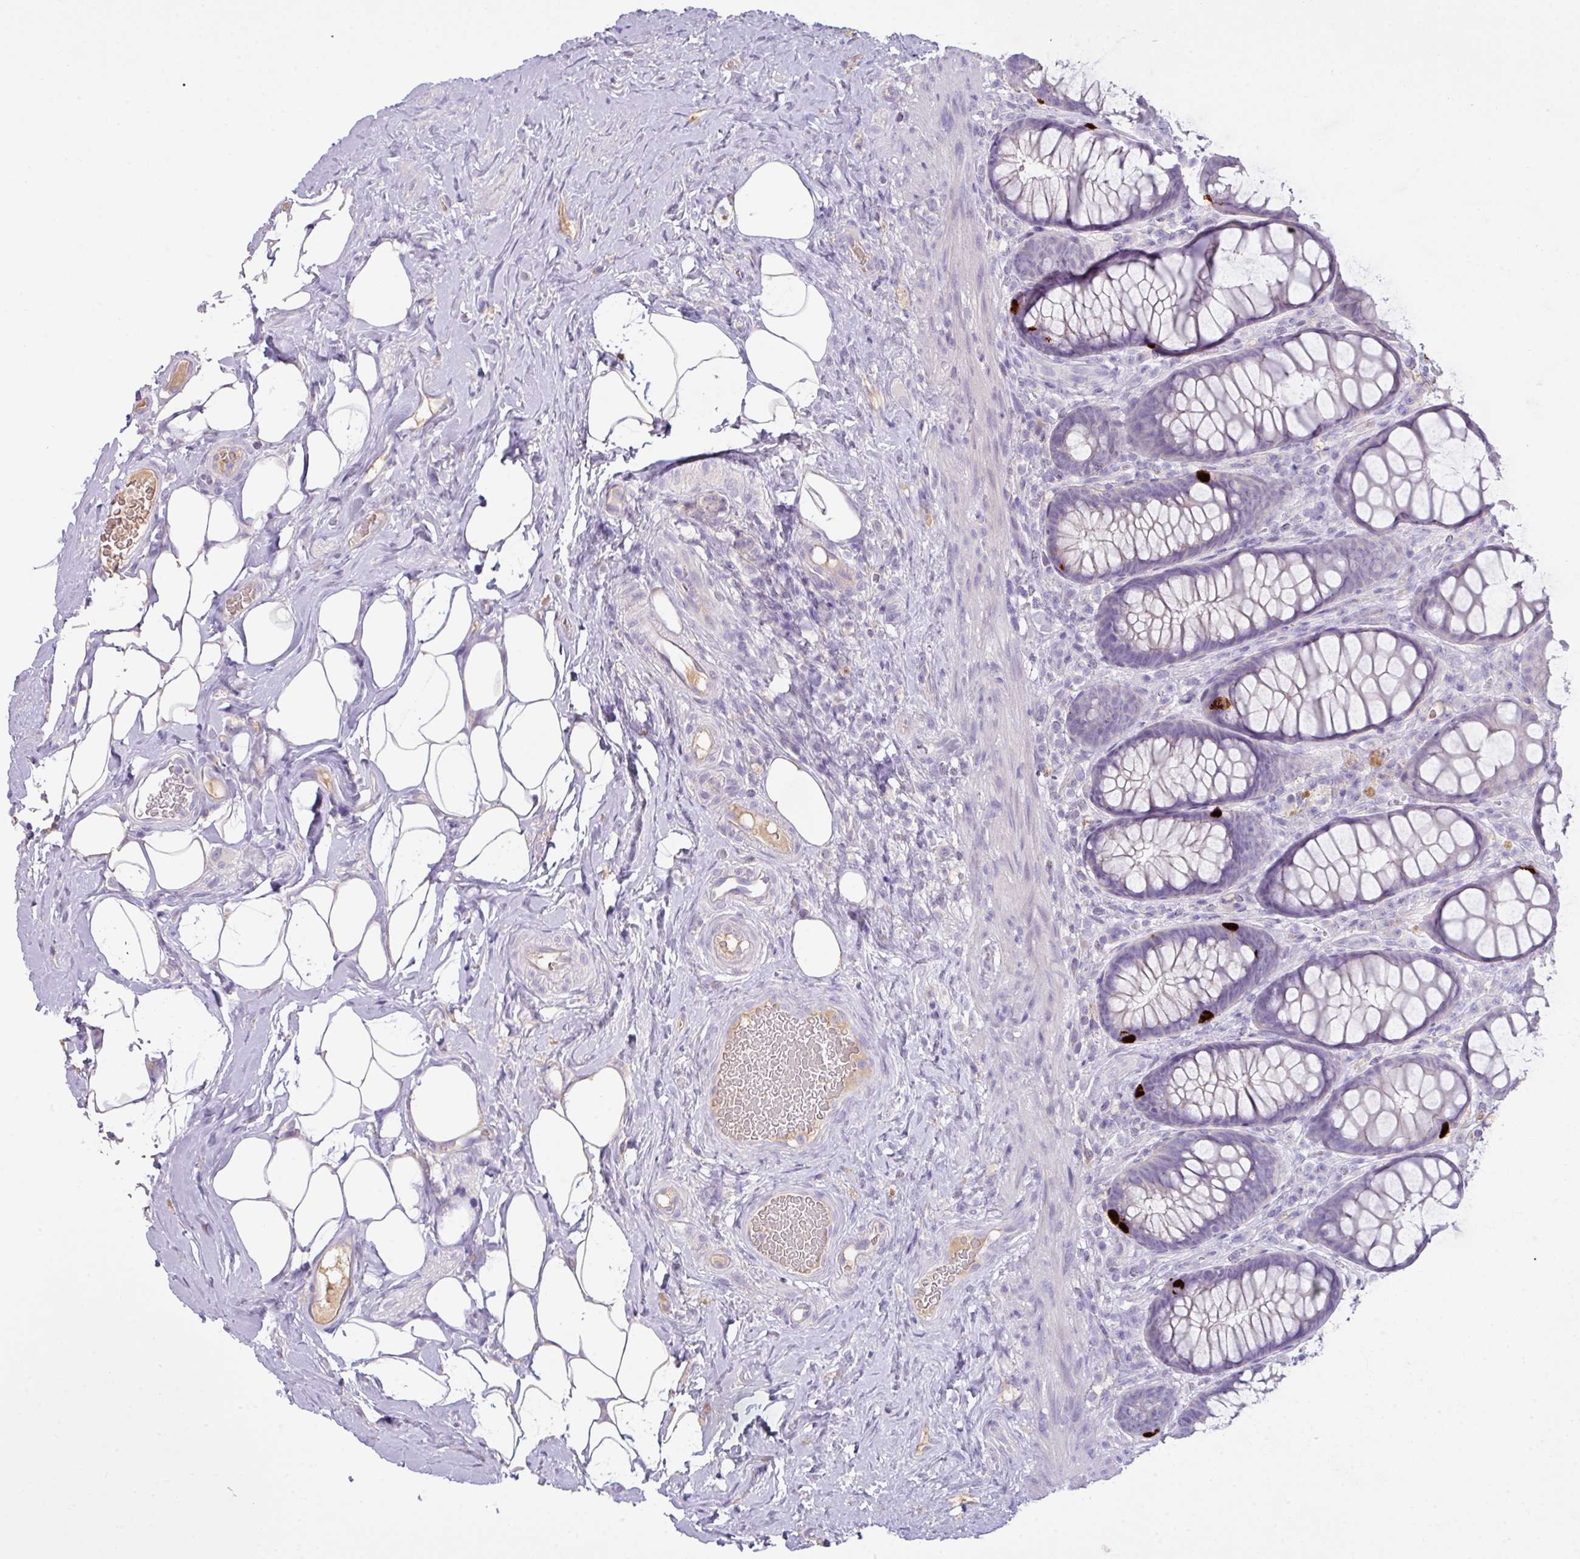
{"staining": {"intensity": "strong", "quantity": "<25%", "location": "cytoplasmic/membranous"}, "tissue": "rectum", "cell_type": "Glandular cells", "image_type": "normal", "snomed": [{"axis": "morphology", "description": "Normal tissue, NOS"}, {"axis": "topography", "description": "Rectum"}], "caption": "The immunohistochemical stain shows strong cytoplasmic/membranous positivity in glandular cells of benign rectum.", "gene": "OR6C6", "patient": {"sex": "female", "age": 67}}